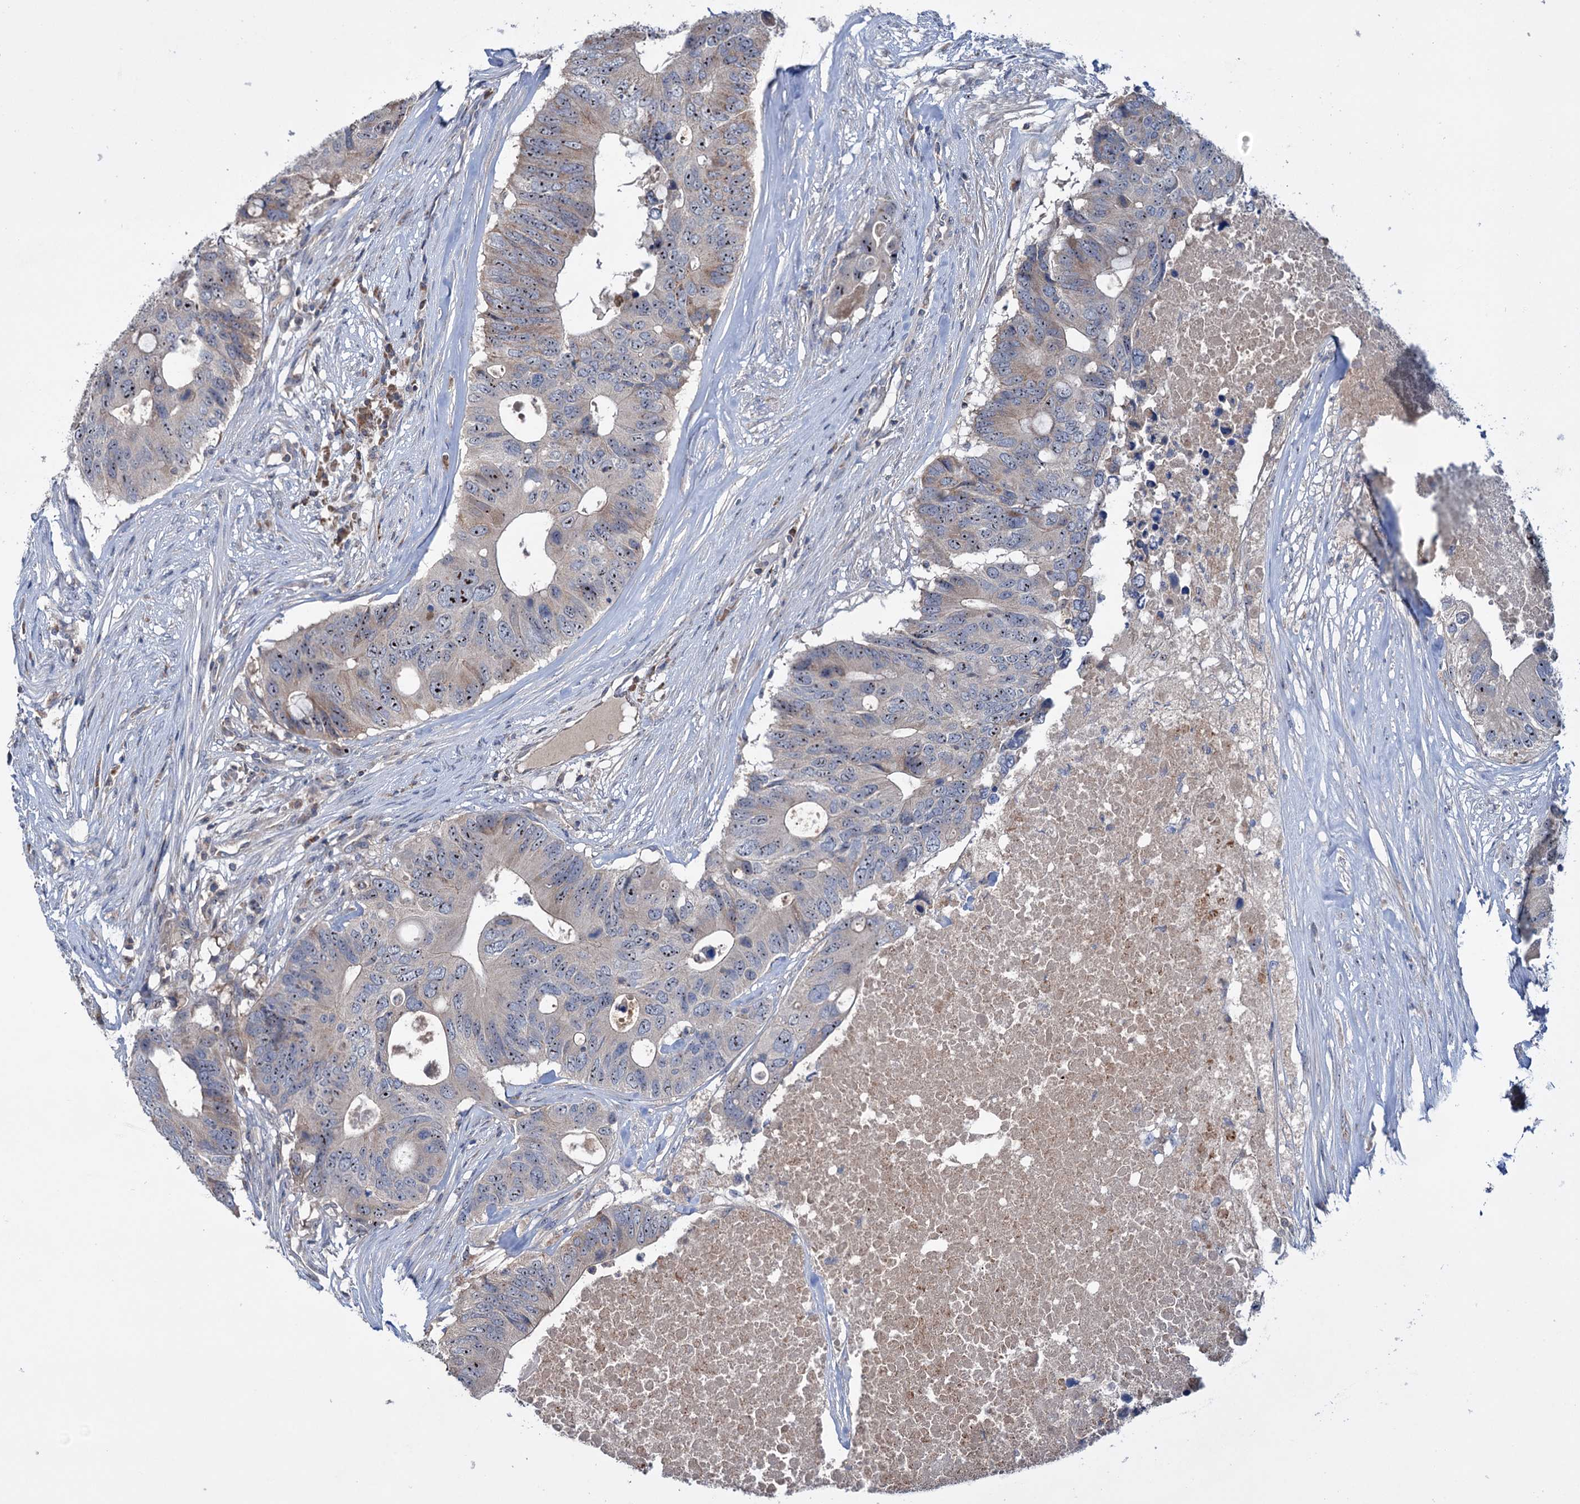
{"staining": {"intensity": "moderate", "quantity": "<25%", "location": "cytoplasmic/membranous,nuclear"}, "tissue": "colorectal cancer", "cell_type": "Tumor cells", "image_type": "cancer", "snomed": [{"axis": "morphology", "description": "Adenocarcinoma, NOS"}, {"axis": "topography", "description": "Colon"}], "caption": "Human colorectal cancer (adenocarcinoma) stained for a protein (brown) exhibits moderate cytoplasmic/membranous and nuclear positive positivity in about <25% of tumor cells.", "gene": "HTR3B", "patient": {"sex": "male", "age": 71}}